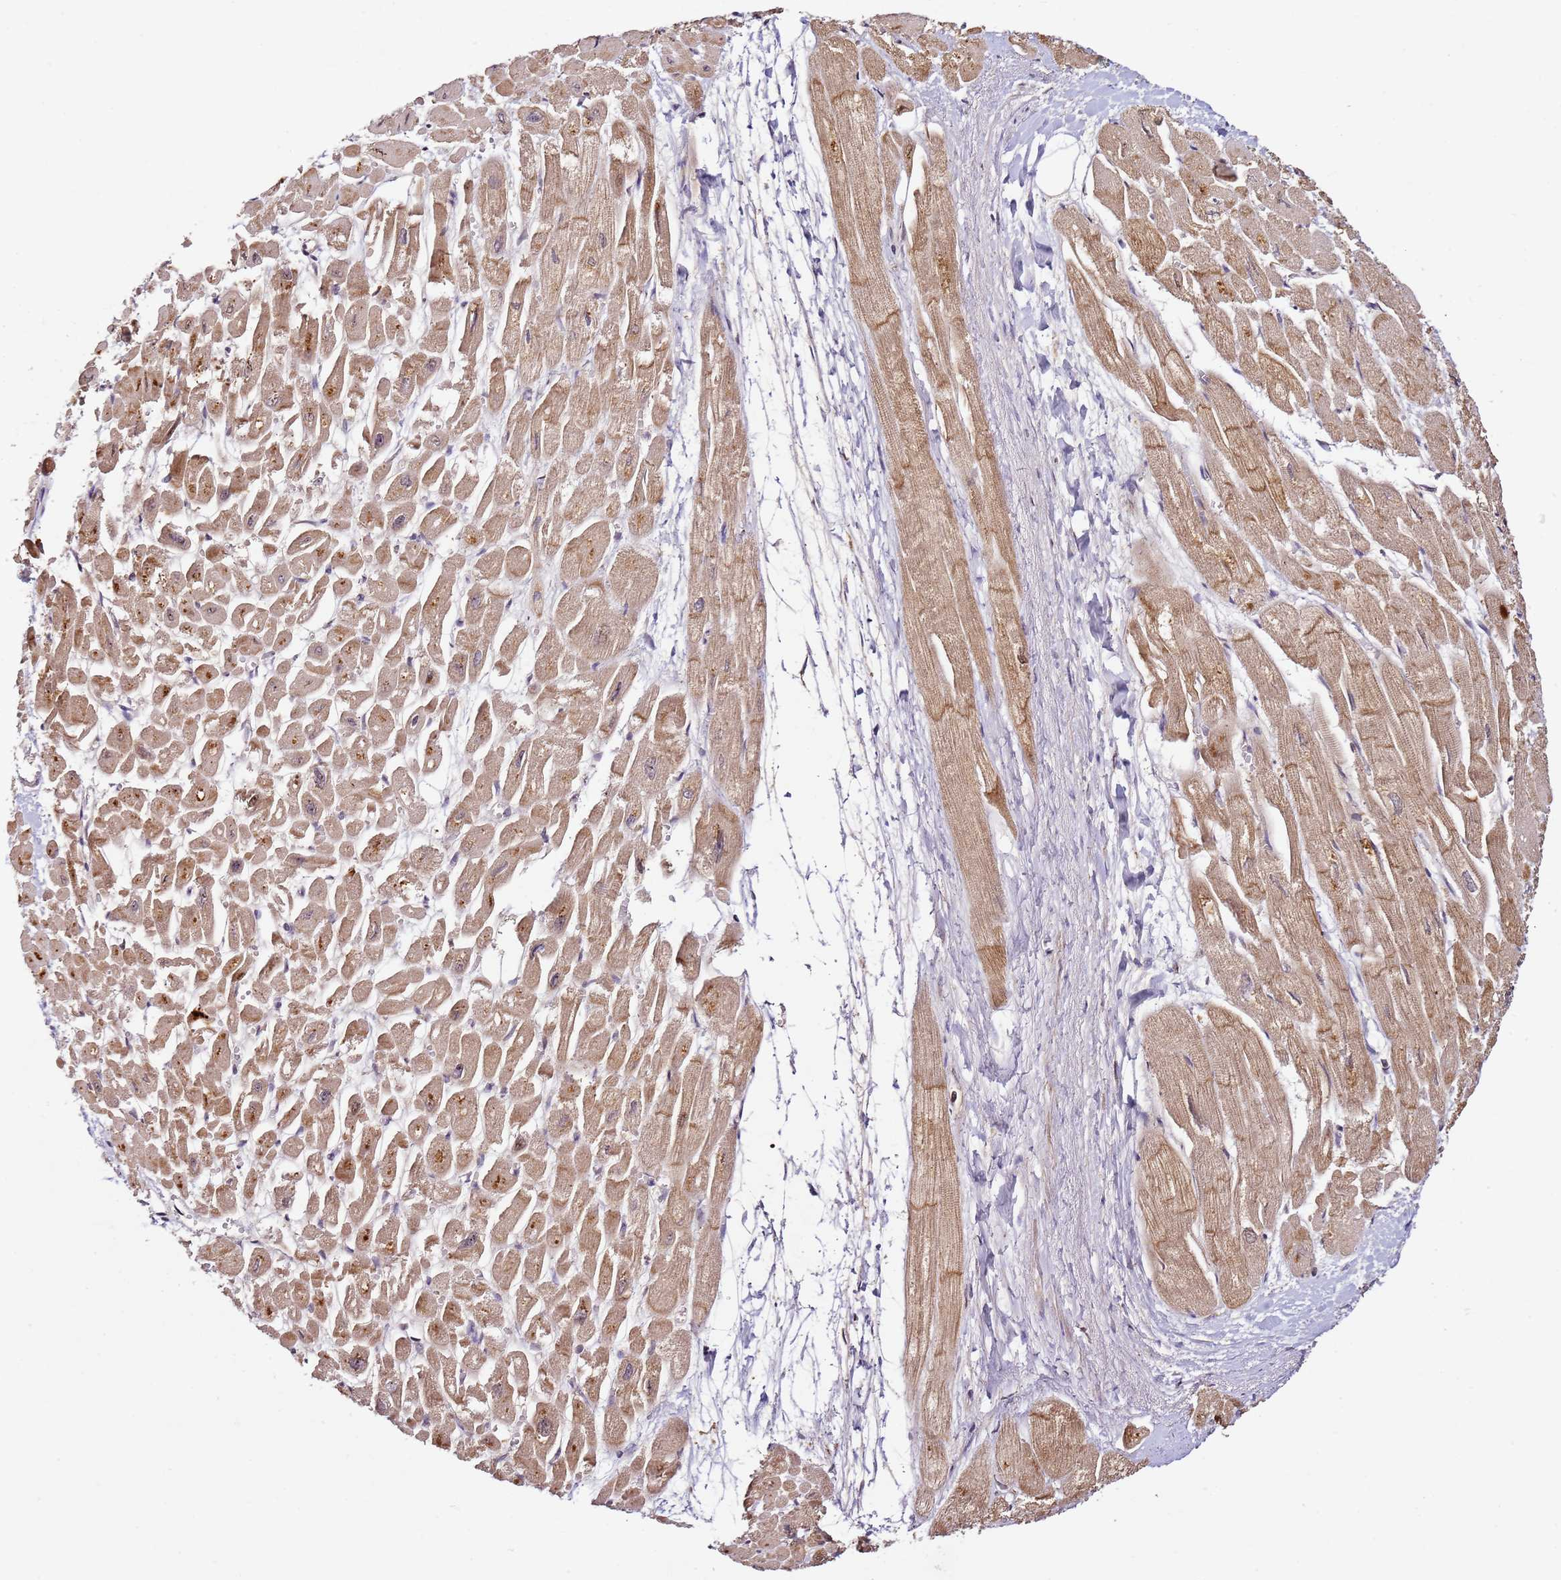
{"staining": {"intensity": "strong", "quantity": ">75%", "location": "cytoplasmic/membranous,nuclear"}, "tissue": "heart muscle", "cell_type": "Cardiomyocytes", "image_type": "normal", "snomed": [{"axis": "morphology", "description": "Normal tissue, NOS"}, {"axis": "topography", "description": "Heart"}], "caption": "Strong cytoplasmic/membranous,nuclear protein staining is seen in approximately >75% of cardiomyocytes in heart muscle.", "gene": "DDX27", "patient": {"sex": "male", "age": 54}}